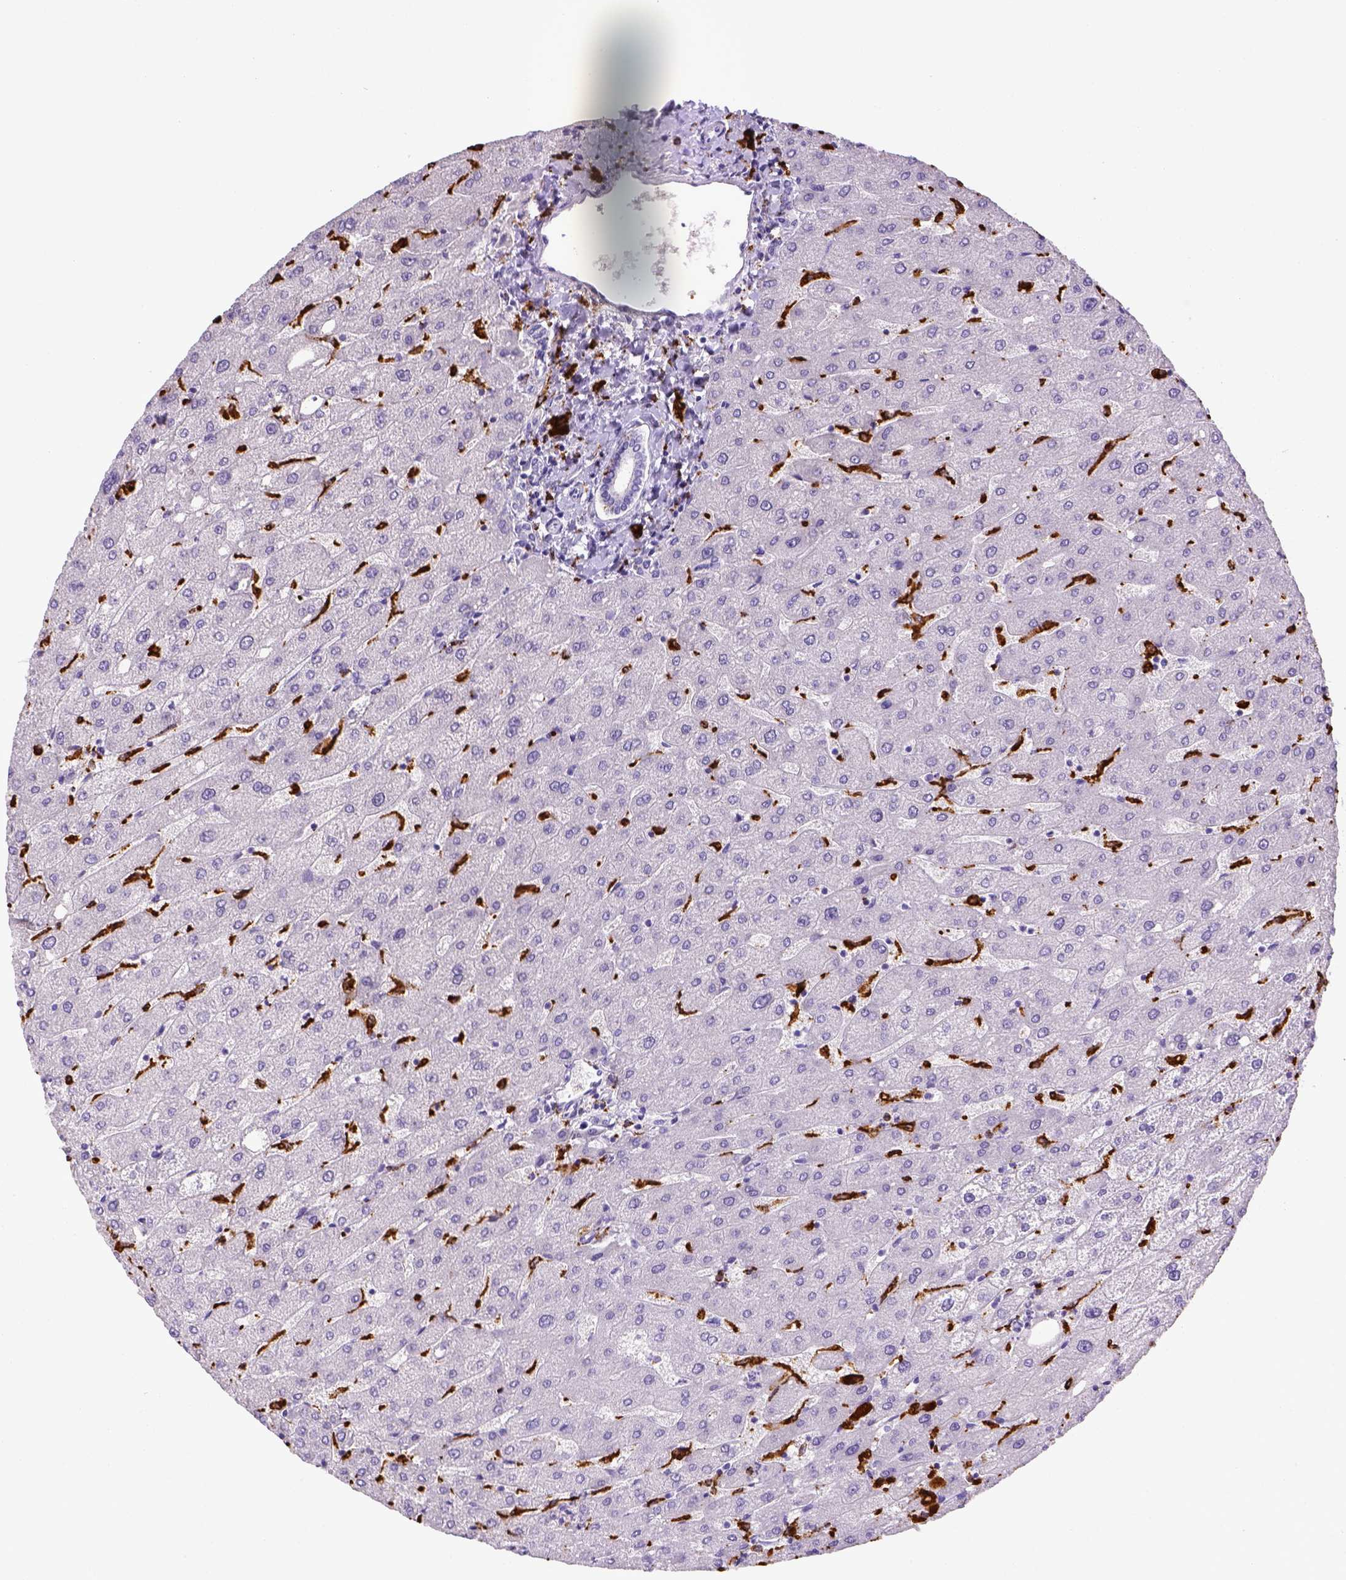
{"staining": {"intensity": "negative", "quantity": "none", "location": "none"}, "tissue": "liver", "cell_type": "Cholangiocytes", "image_type": "normal", "snomed": [{"axis": "morphology", "description": "Normal tissue, NOS"}, {"axis": "topography", "description": "Liver"}], "caption": "A high-resolution micrograph shows immunohistochemistry staining of normal liver, which demonstrates no significant staining in cholangiocytes. (Brightfield microscopy of DAB (3,3'-diaminobenzidine) immunohistochemistry at high magnification).", "gene": "CD68", "patient": {"sex": "male", "age": 67}}